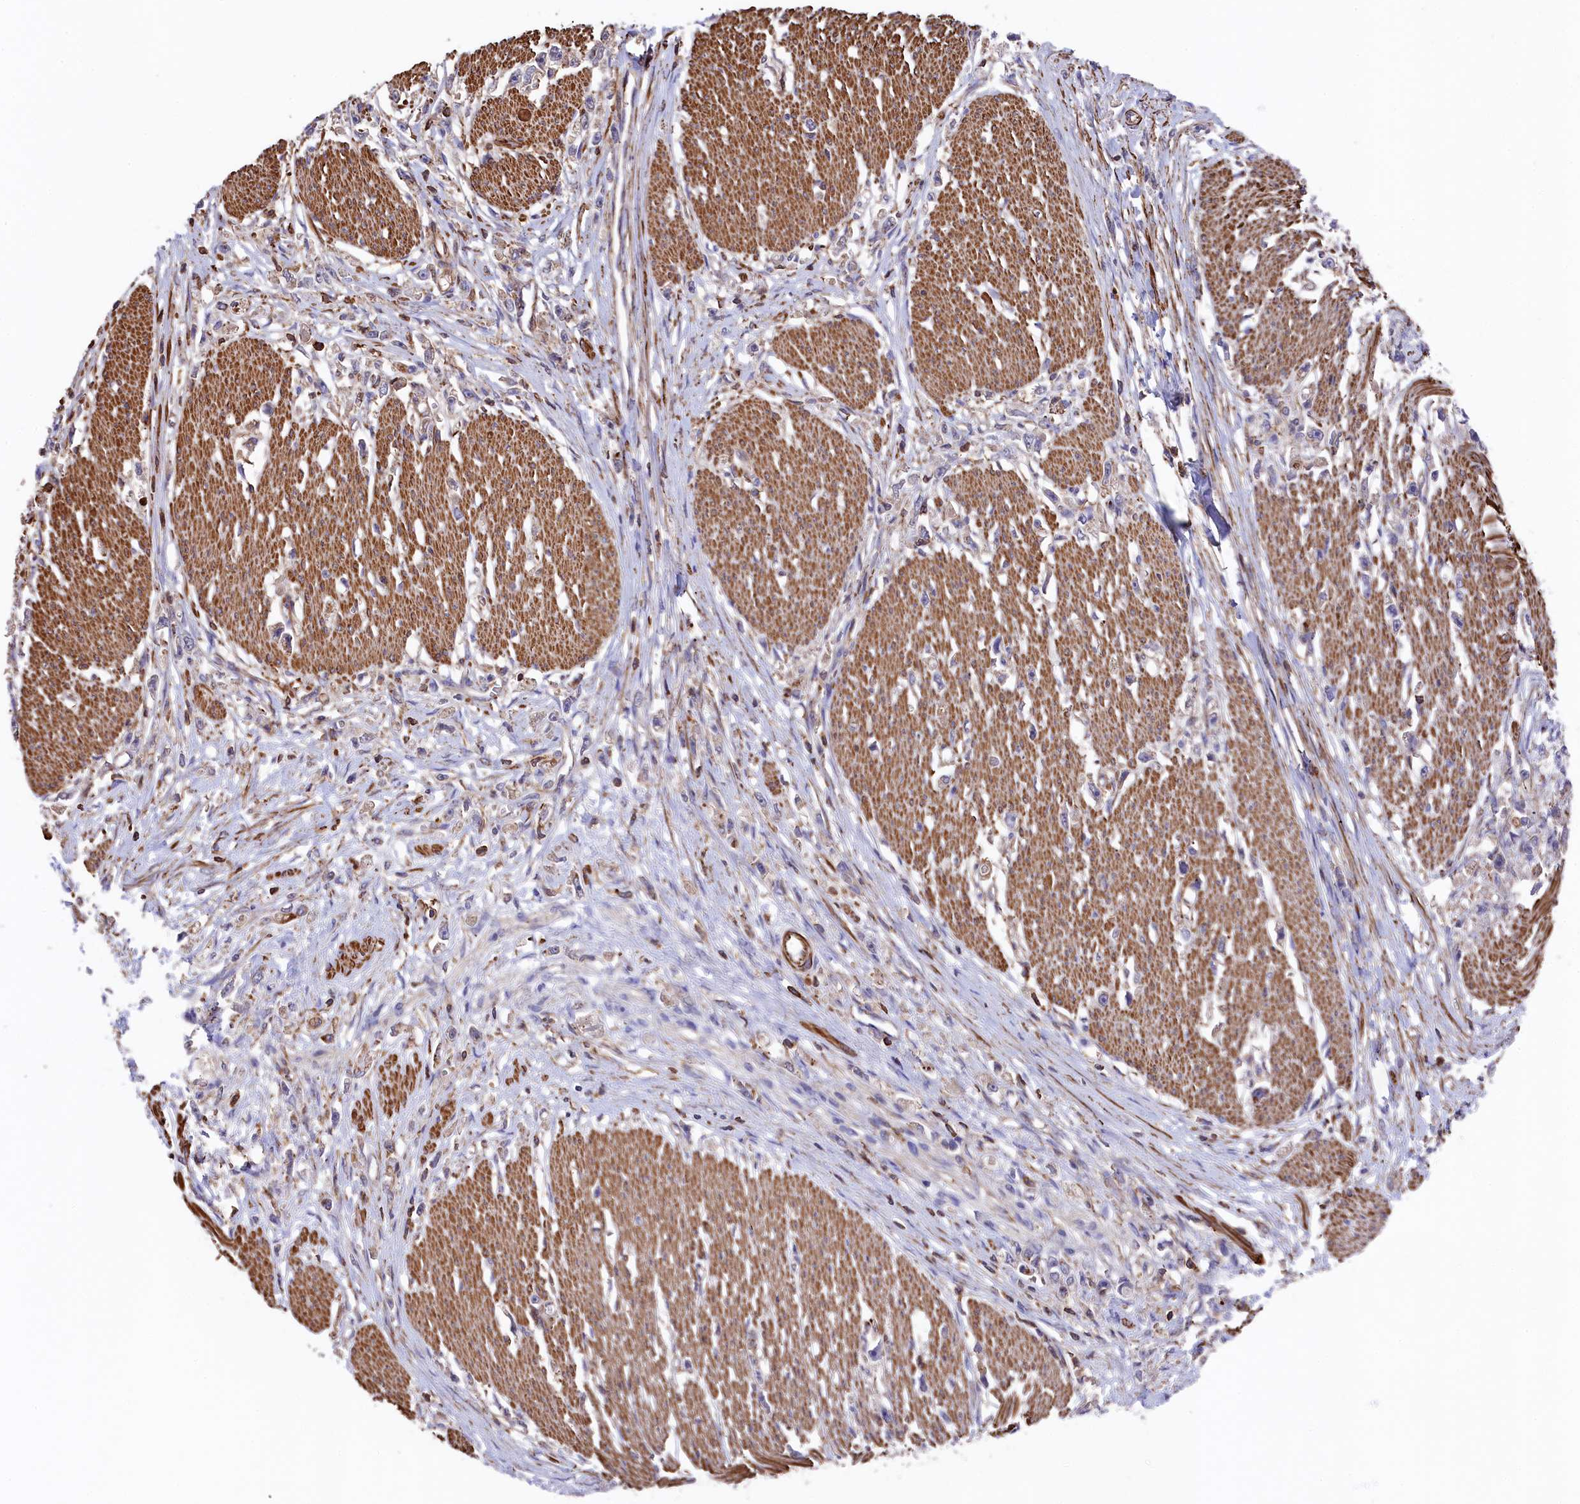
{"staining": {"intensity": "negative", "quantity": "none", "location": "none"}, "tissue": "stomach cancer", "cell_type": "Tumor cells", "image_type": "cancer", "snomed": [{"axis": "morphology", "description": "Adenocarcinoma, NOS"}, {"axis": "topography", "description": "Stomach"}], "caption": "An immunohistochemistry photomicrograph of stomach cancer (adenocarcinoma) is shown. There is no staining in tumor cells of stomach cancer (adenocarcinoma). (DAB (3,3'-diaminobenzidine) immunohistochemistry, high magnification).", "gene": "RAPSN", "patient": {"sex": "female", "age": 59}}